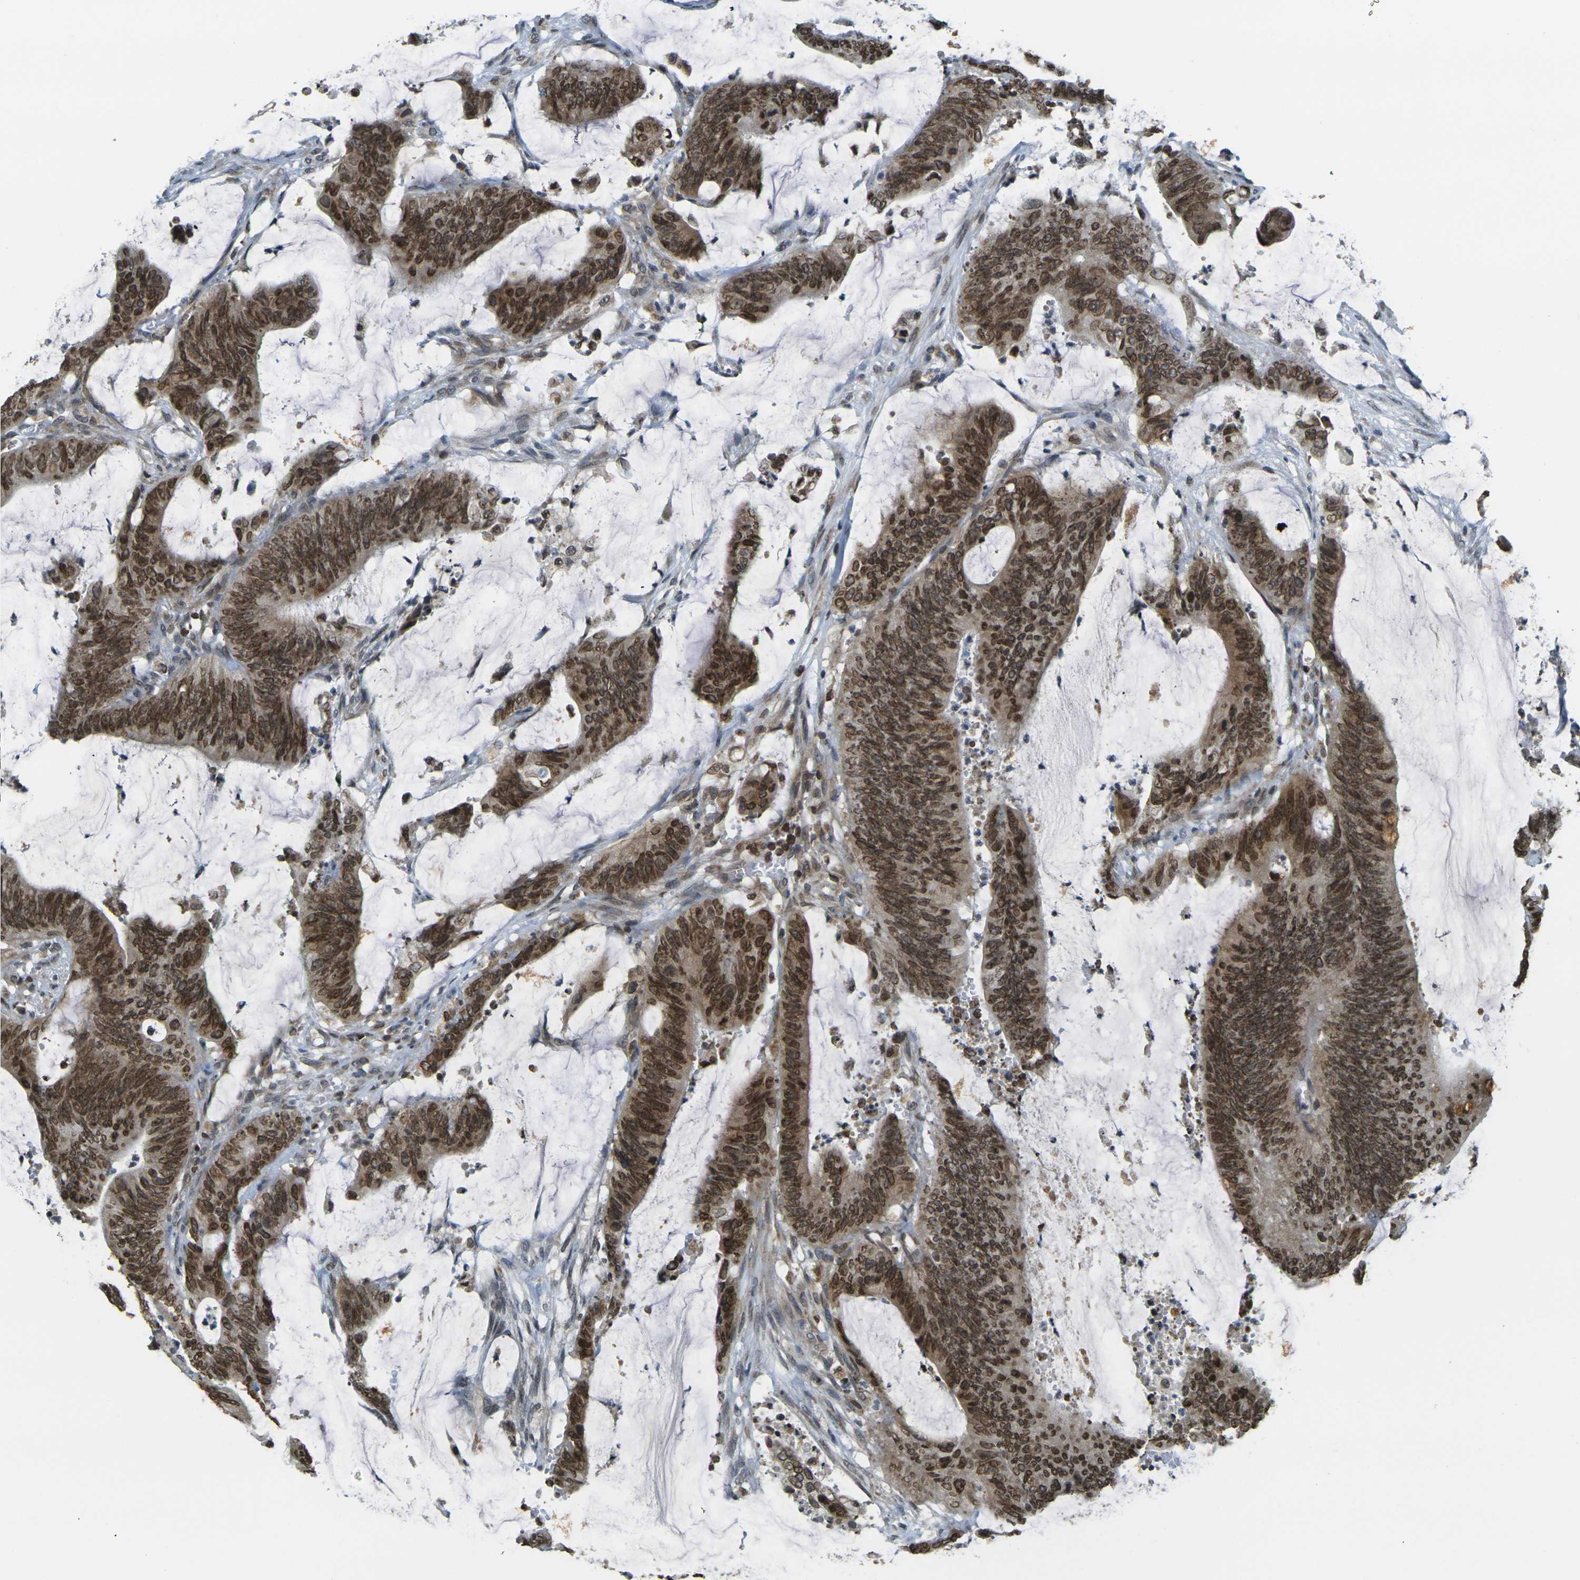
{"staining": {"intensity": "strong", "quantity": ">75%", "location": "cytoplasmic/membranous,nuclear"}, "tissue": "colorectal cancer", "cell_type": "Tumor cells", "image_type": "cancer", "snomed": [{"axis": "morphology", "description": "Adenocarcinoma, NOS"}, {"axis": "topography", "description": "Rectum"}], "caption": "Colorectal cancer (adenocarcinoma) was stained to show a protein in brown. There is high levels of strong cytoplasmic/membranous and nuclear staining in approximately >75% of tumor cells.", "gene": "BRDT", "patient": {"sex": "female", "age": 66}}